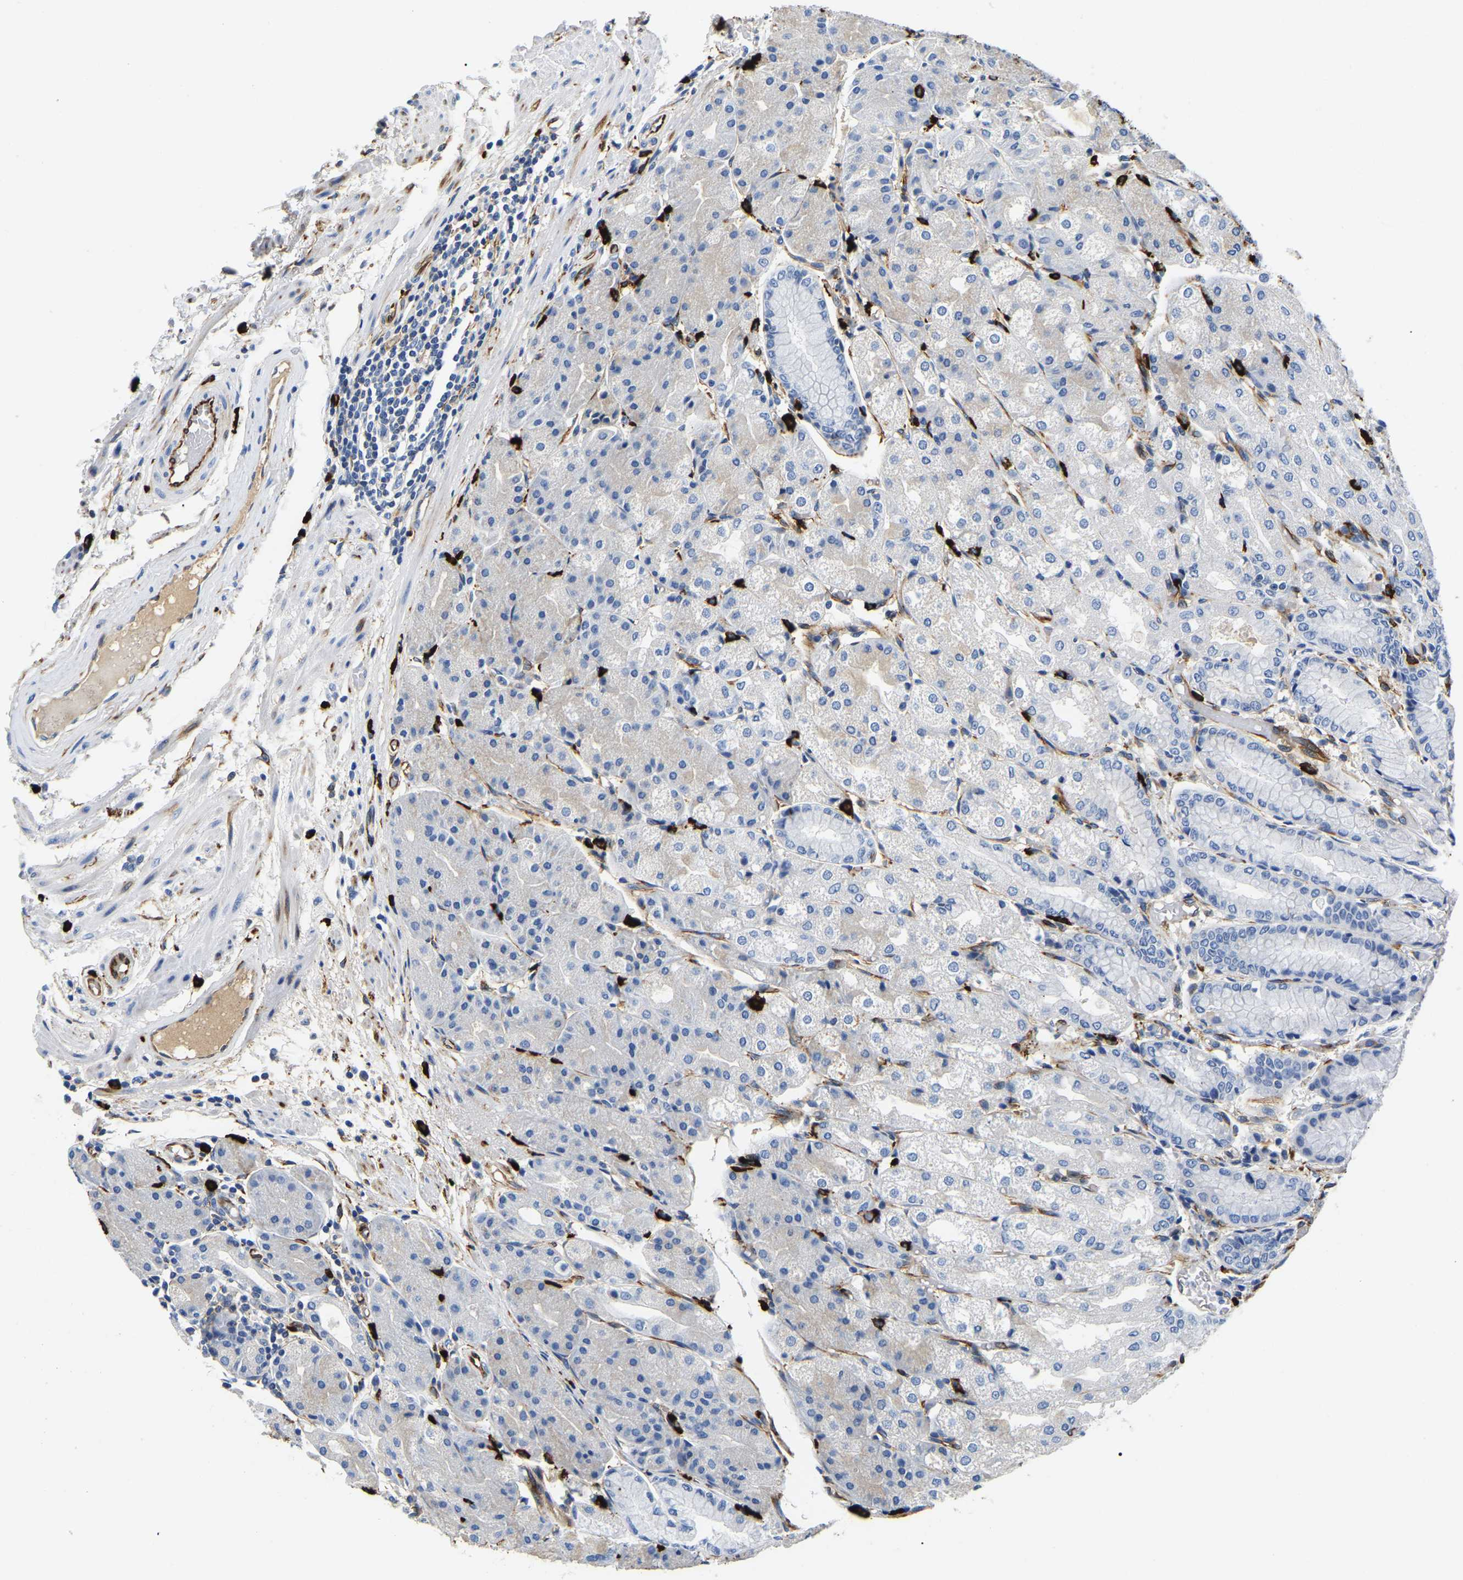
{"staining": {"intensity": "weak", "quantity": "<25%", "location": "cytoplasmic/membranous"}, "tissue": "stomach", "cell_type": "Glandular cells", "image_type": "normal", "snomed": [{"axis": "morphology", "description": "Normal tissue, NOS"}, {"axis": "topography", "description": "Stomach, upper"}], "caption": "This histopathology image is of benign stomach stained with immunohistochemistry to label a protein in brown with the nuclei are counter-stained blue. There is no positivity in glandular cells. (Brightfield microscopy of DAB IHC at high magnification).", "gene": "DUSP8", "patient": {"sex": "male", "age": 72}}